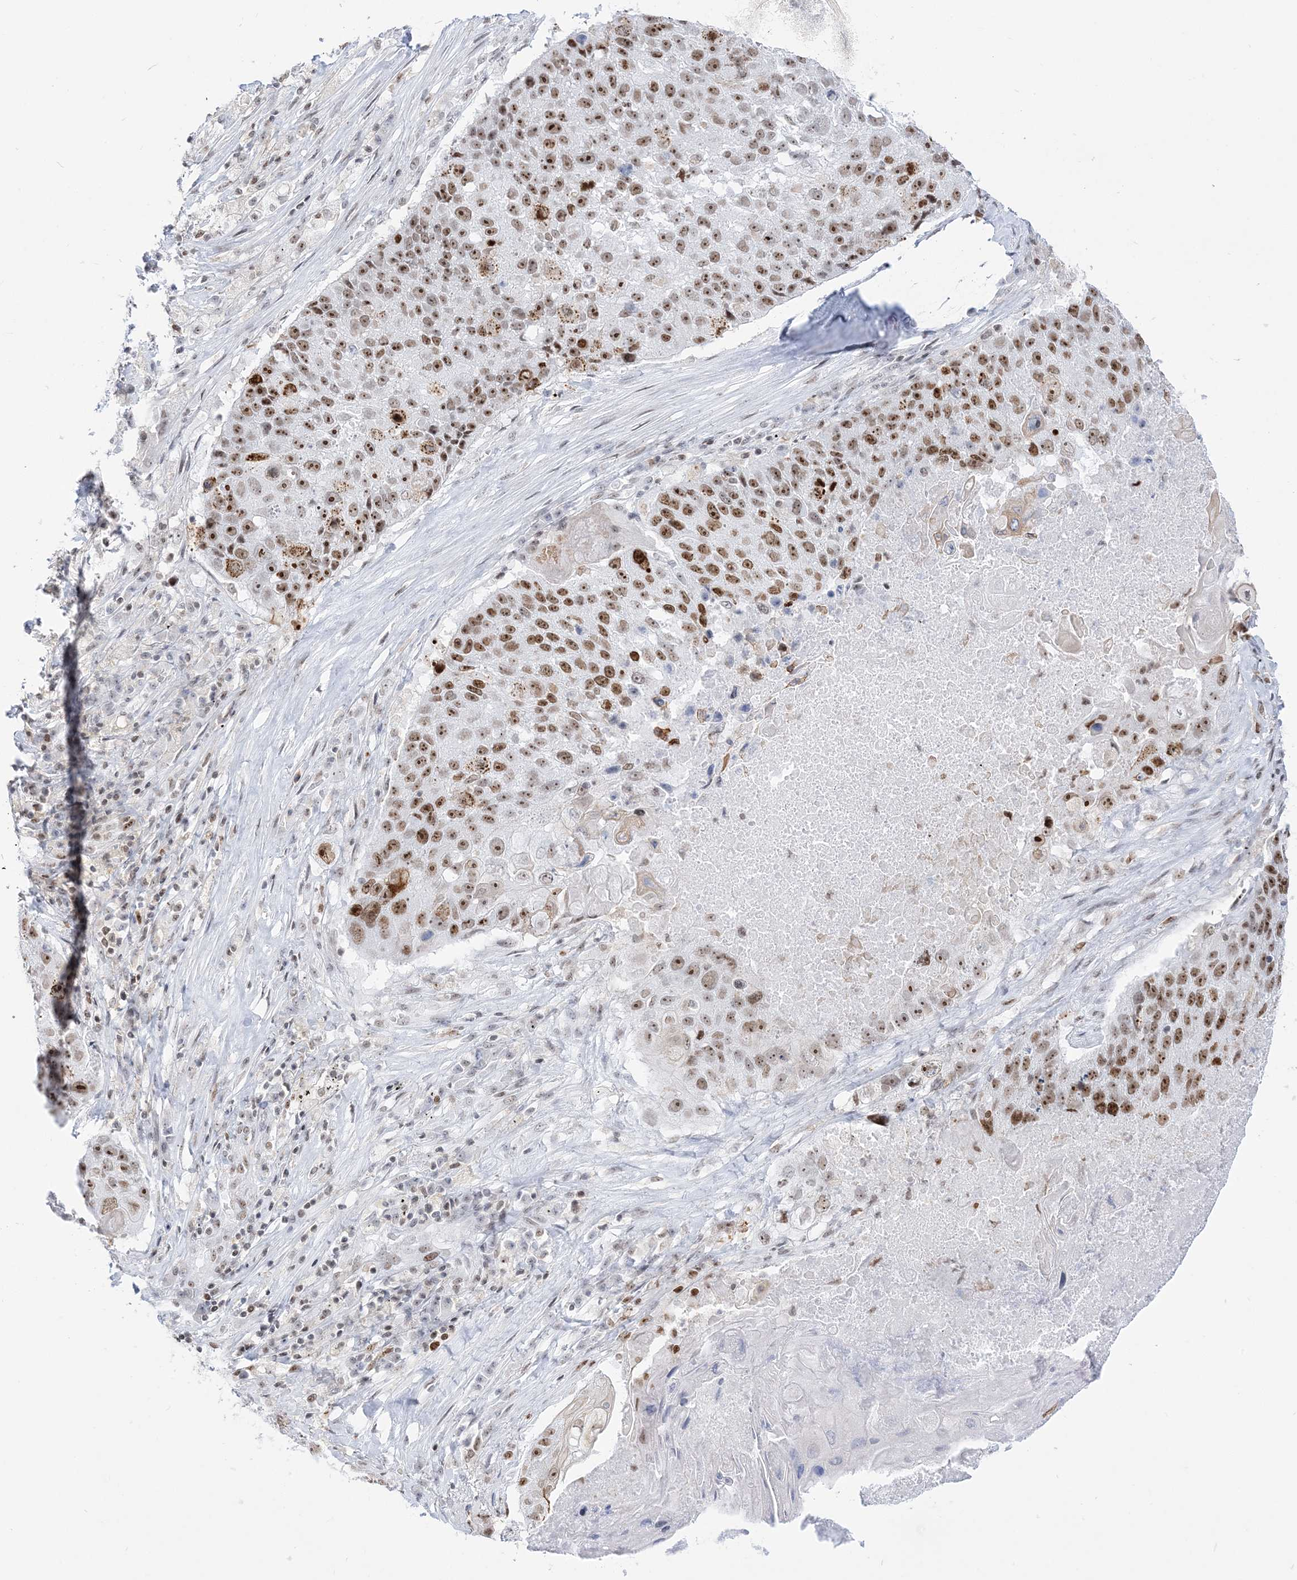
{"staining": {"intensity": "strong", "quantity": ">75%", "location": "nuclear"}, "tissue": "lung cancer", "cell_type": "Tumor cells", "image_type": "cancer", "snomed": [{"axis": "morphology", "description": "Squamous cell carcinoma, NOS"}, {"axis": "topography", "description": "Lung"}], "caption": "Lung cancer (squamous cell carcinoma) stained with a brown dye exhibits strong nuclear positive positivity in about >75% of tumor cells.", "gene": "DDX21", "patient": {"sex": "male", "age": 61}}